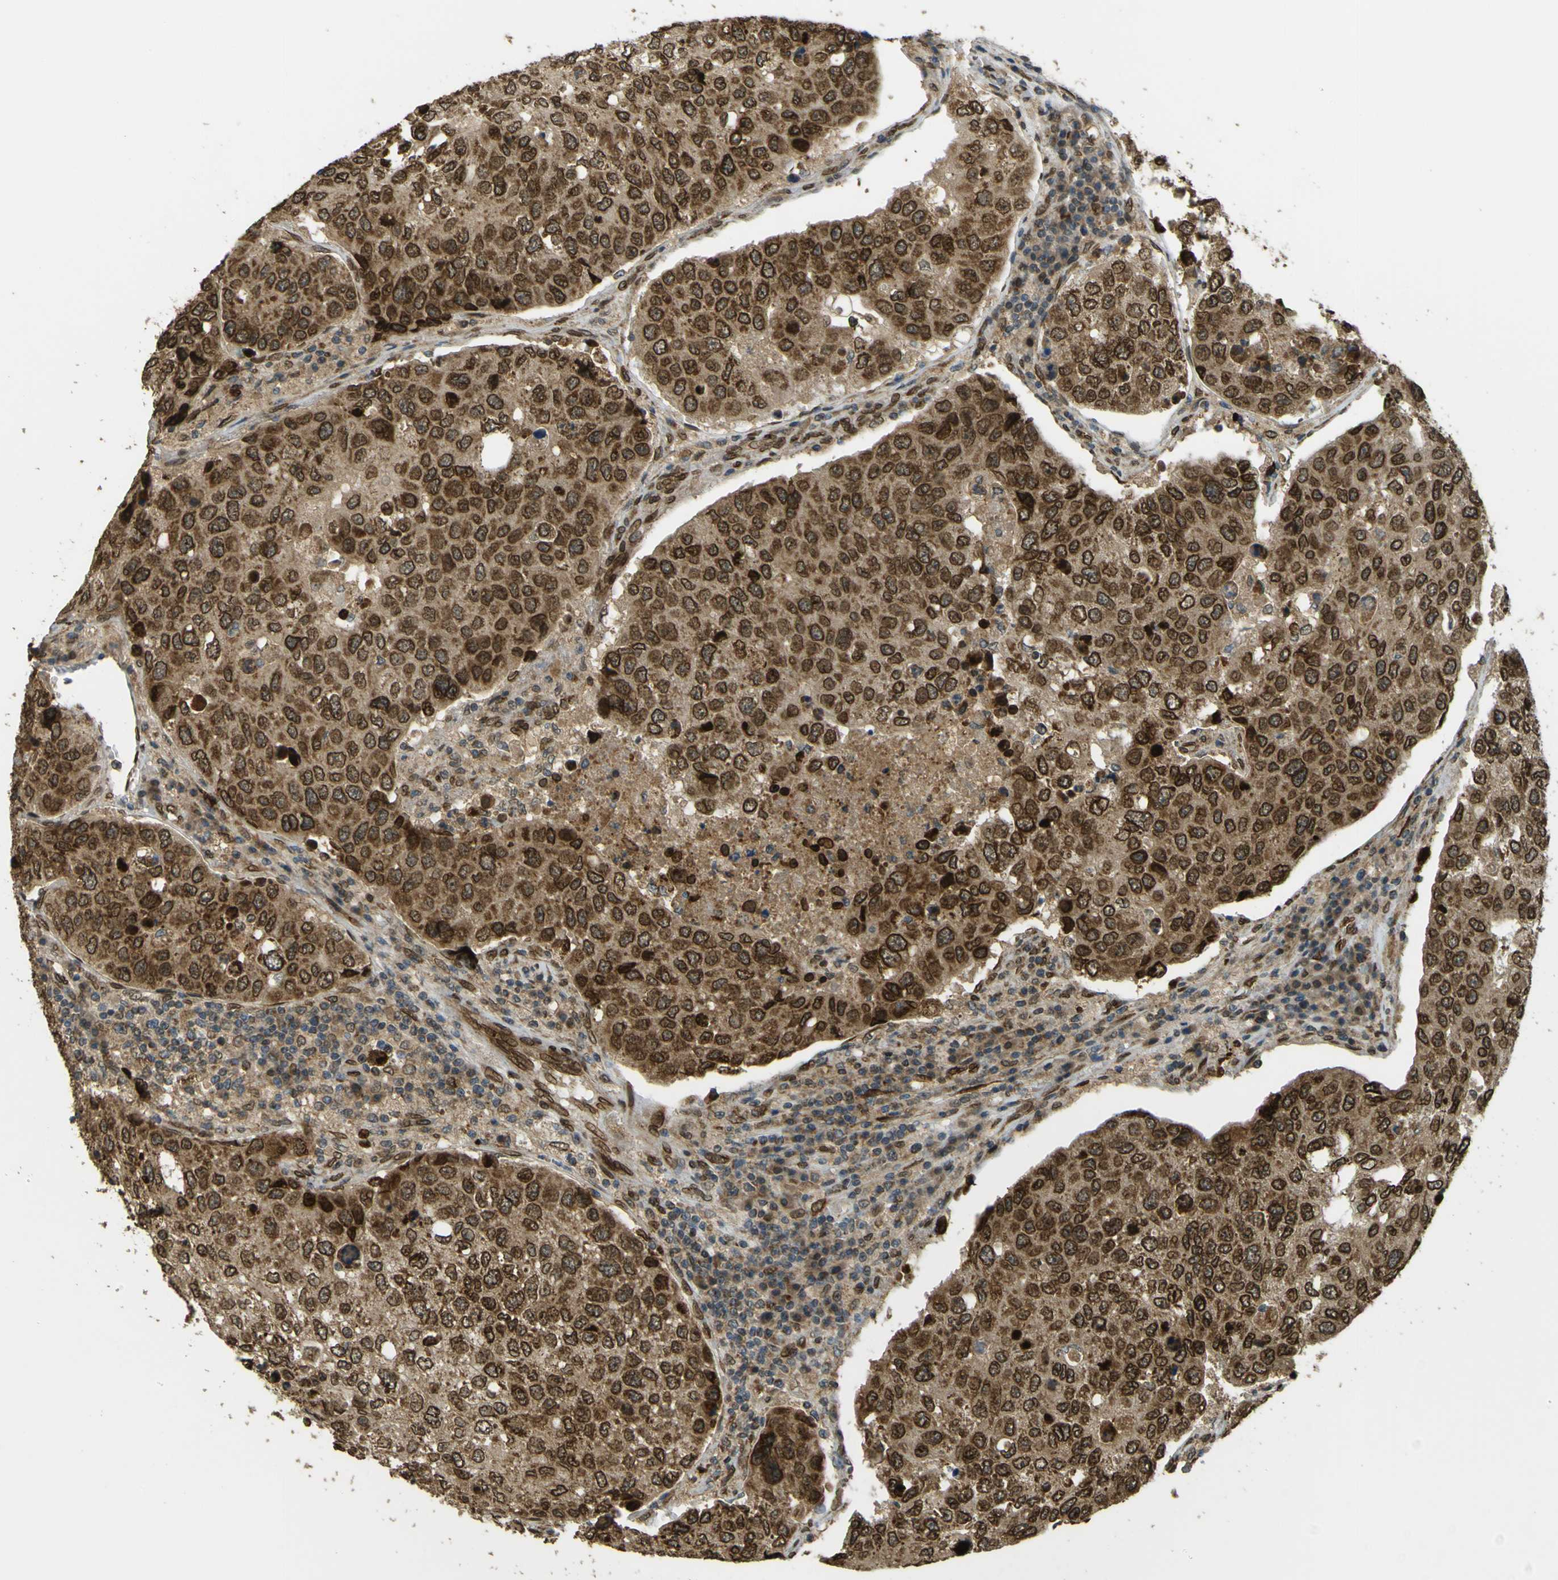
{"staining": {"intensity": "strong", "quantity": ">75%", "location": "cytoplasmic/membranous,nuclear"}, "tissue": "urothelial cancer", "cell_type": "Tumor cells", "image_type": "cancer", "snomed": [{"axis": "morphology", "description": "Urothelial carcinoma, High grade"}, {"axis": "topography", "description": "Lymph node"}, {"axis": "topography", "description": "Urinary bladder"}], "caption": "Immunohistochemistry (IHC) micrograph of neoplastic tissue: human urothelial carcinoma (high-grade) stained using immunohistochemistry (IHC) exhibits high levels of strong protein expression localized specifically in the cytoplasmic/membranous and nuclear of tumor cells, appearing as a cytoplasmic/membranous and nuclear brown color.", "gene": "GALNT1", "patient": {"sex": "male", "age": 51}}